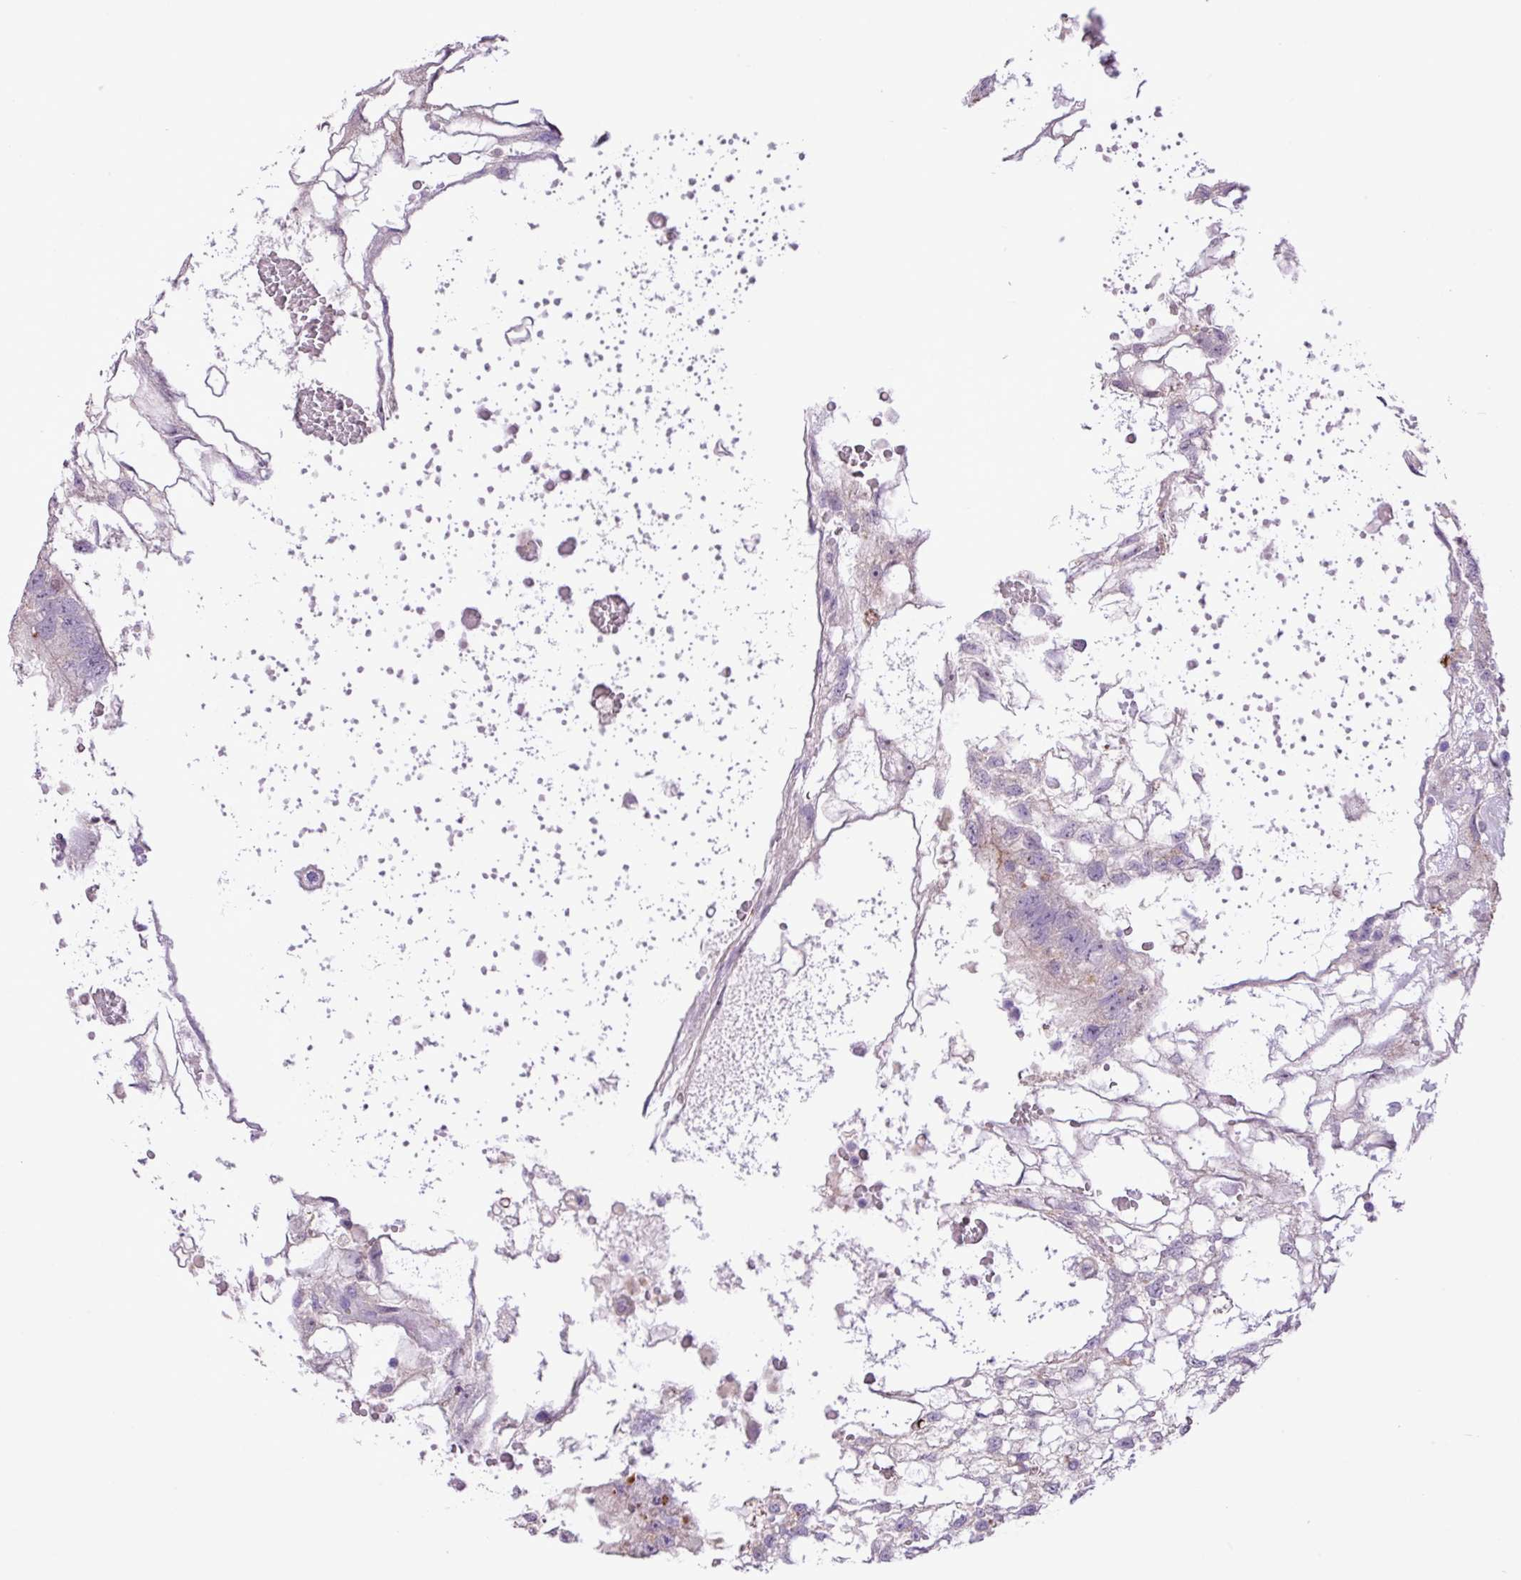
{"staining": {"intensity": "negative", "quantity": "none", "location": "none"}, "tissue": "testis cancer", "cell_type": "Tumor cells", "image_type": "cancer", "snomed": [{"axis": "morphology", "description": "Normal tissue, NOS"}, {"axis": "morphology", "description": "Carcinoma, Embryonal, NOS"}, {"axis": "topography", "description": "Testis"}], "caption": "The micrograph reveals no significant positivity in tumor cells of testis cancer.", "gene": "RPP25L", "patient": {"sex": "male", "age": 32}}